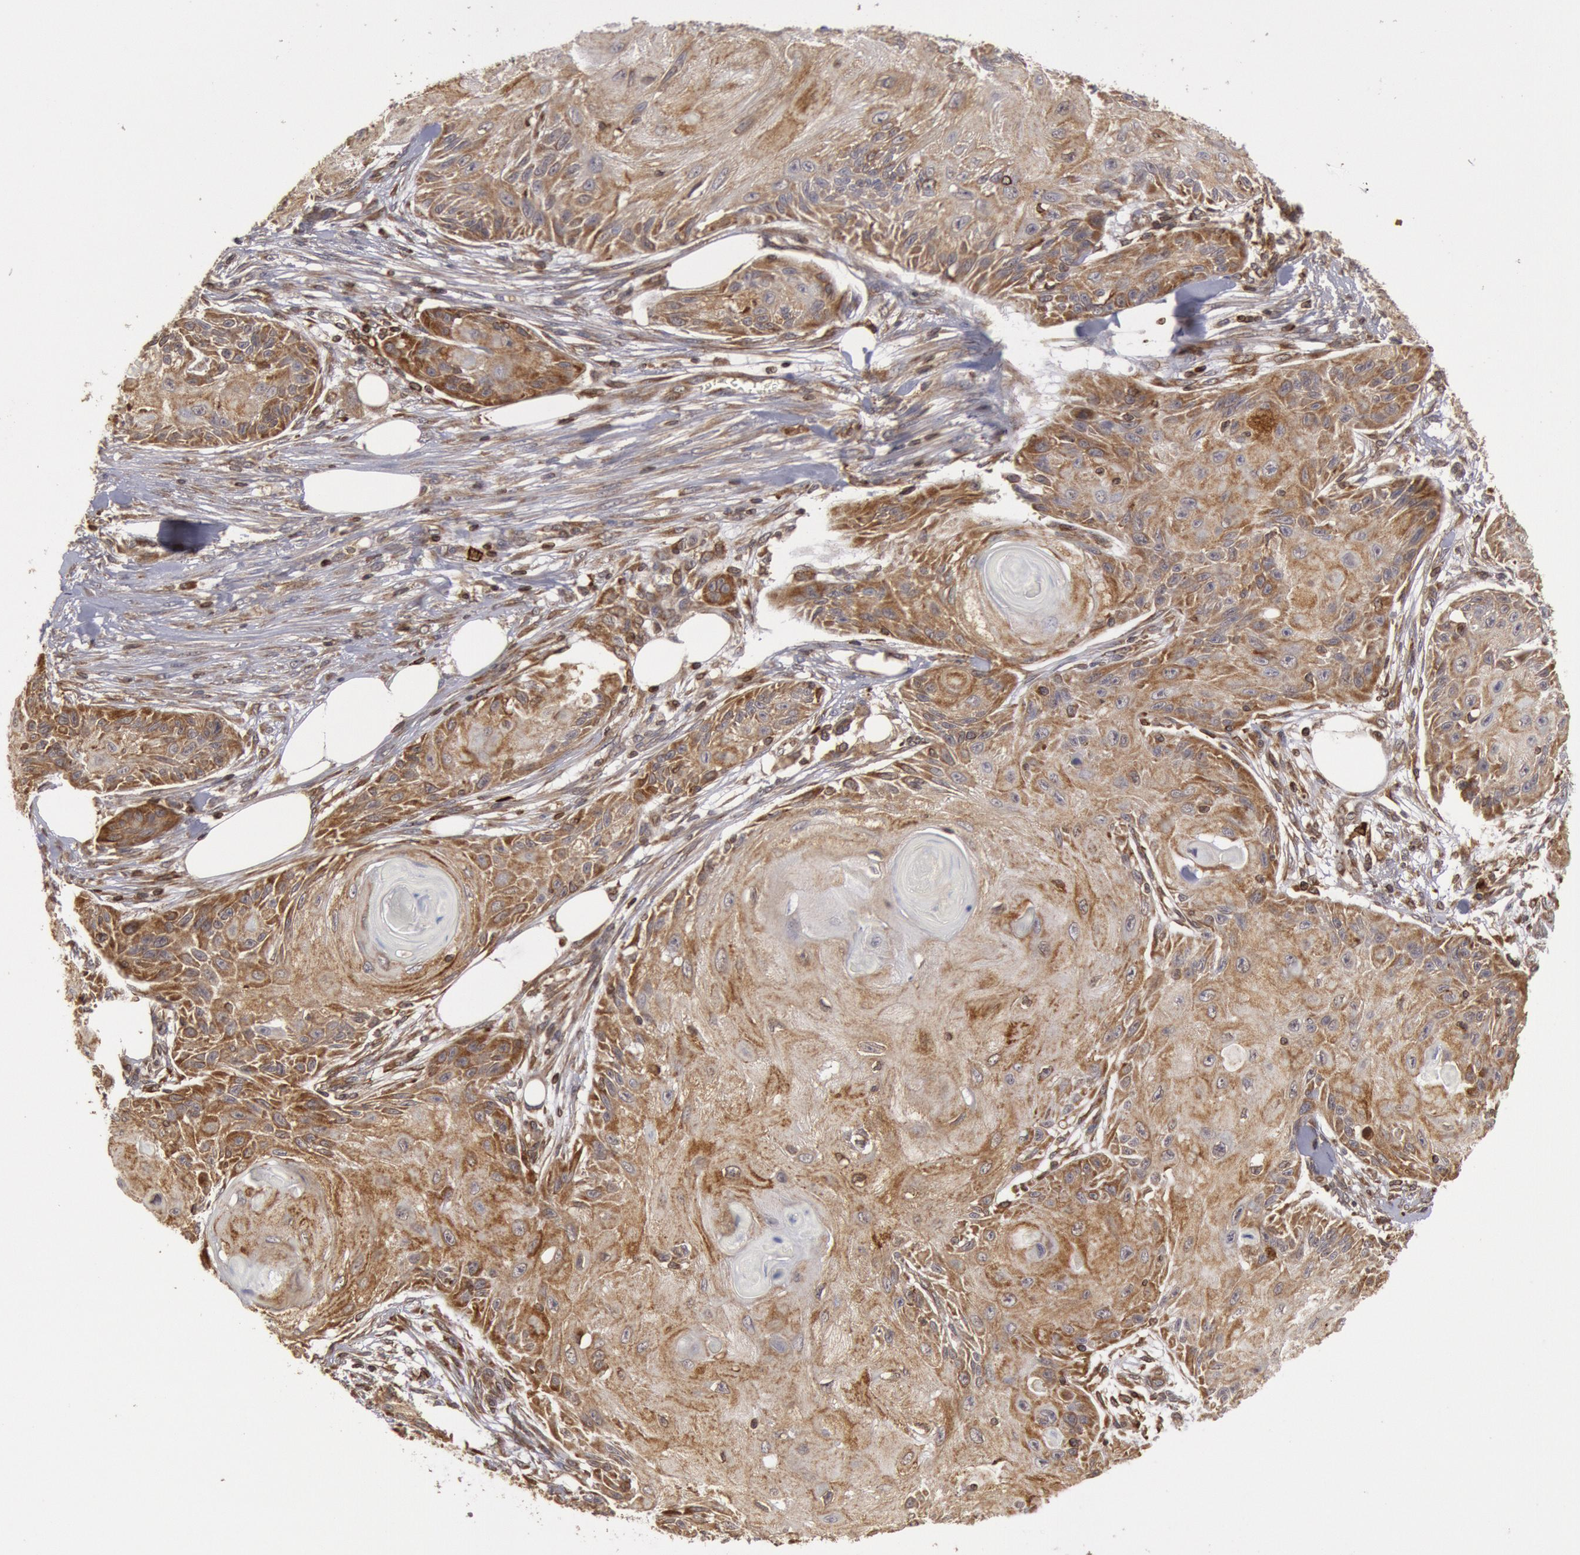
{"staining": {"intensity": "moderate", "quantity": ">75%", "location": "cytoplasmic/membranous"}, "tissue": "skin cancer", "cell_type": "Tumor cells", "image_type": "cancer", "snomed": [{"axis": "morphology", "description": "Squamous cell carcinoma, NOS"}, {"axis": "topography", "description": "Skin"}], "caption": "An immunohistochemistry (IHC) image of neoplastic tissue is shown. Protein staining in brown shows moderate cytoplasmic/membranous positivity in skin squamous cell carcinoma within tumor cells.", "gene": "TAP2", "patient": {"sex": "female", "age": 88}}